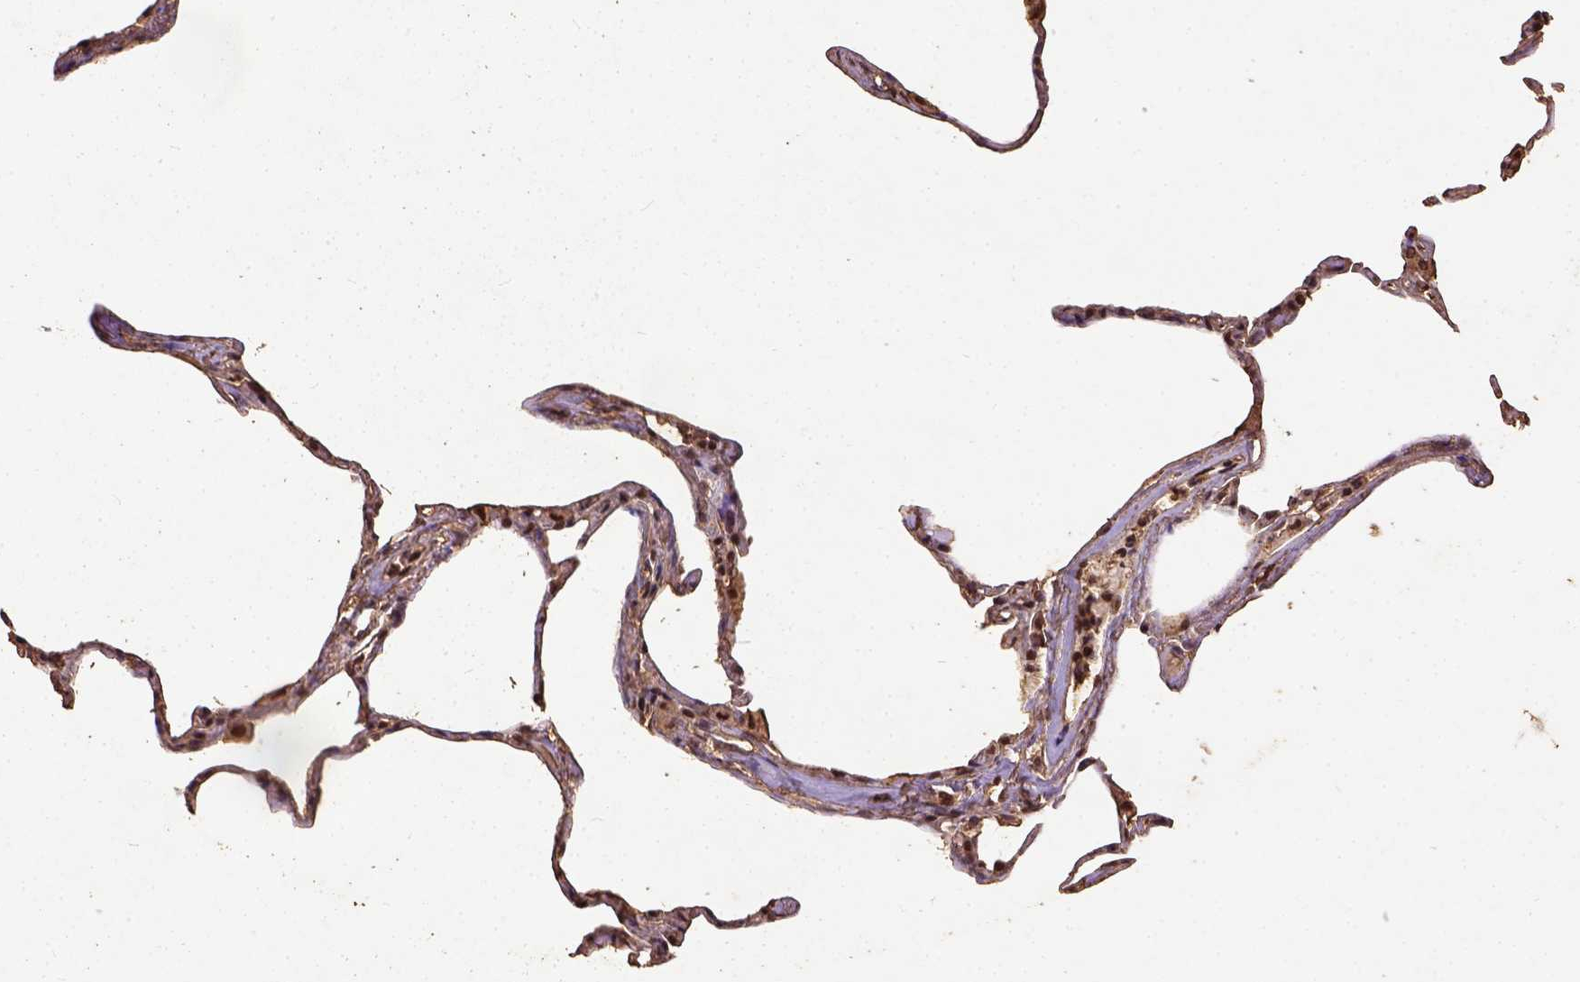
{"staining": {"intensity": "strong", "quantity": ">75%", "location": "nuclear"}, "tissue": "lung", "cell_type": "Alveolar cells", "image_type": "normal", "snomed": [{"axis": "morphology", "description": "Normal tissue, NOS"}, {"axis": "topography", "description": "Lung"}], "caption": "Immunohistochemical staining of normal lung displays strong nuclear protein staining in about >75% of alveolar cells.", "gene": "NACC1", "patient": {"sex": "male", "age": 65}}